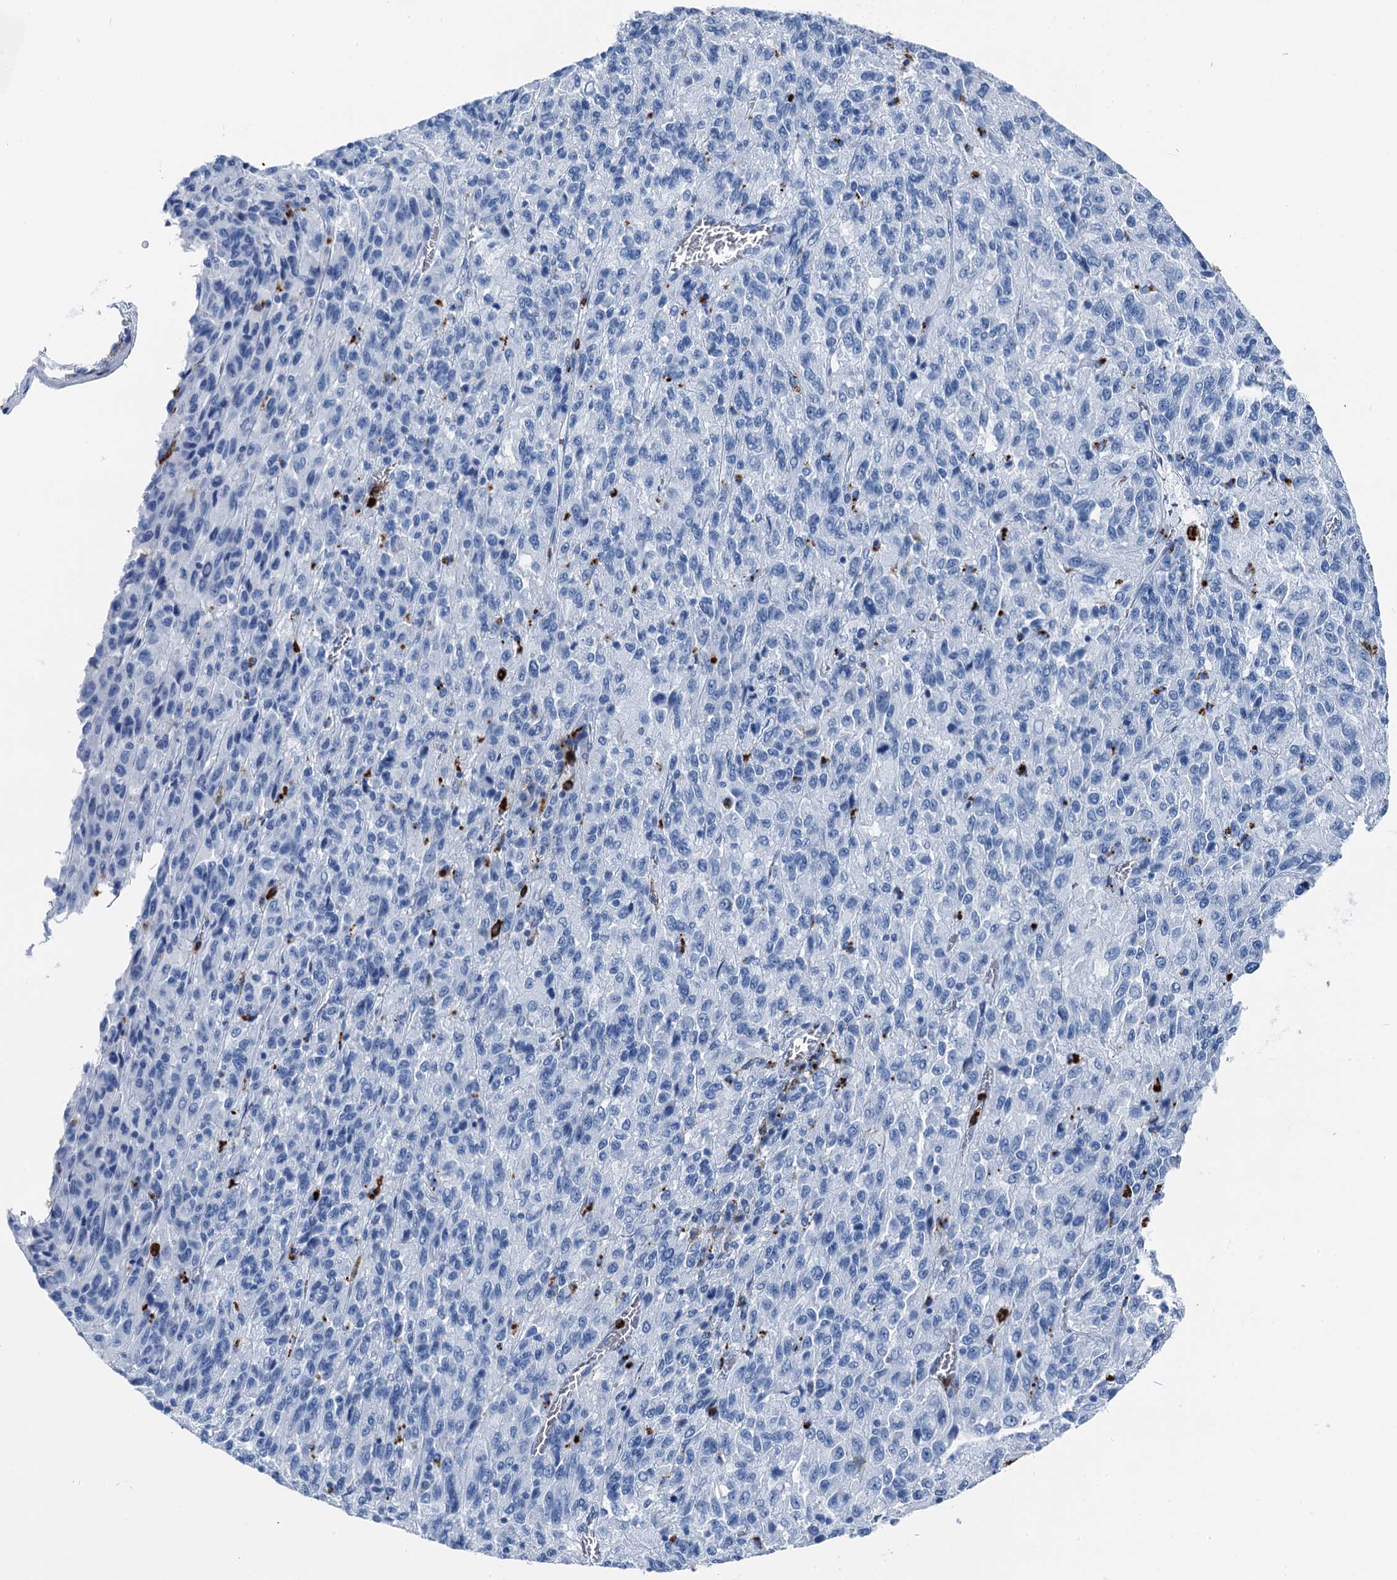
{"staining": {"intensity": "negative", "quantity": "none", "location": "none"}, "tissue": "melanoma", "cell_type": "Tumor cells", "image_type": "cancer", "snomed": [{"axis": "morphology", "description": "Malignant melanoma, Metastatic site"}, {"axis": "topography", "description": "Lung"}], "caption": "An immunohistochemistry photomicrograph of melanoma is shown. There is no staining in tumor cells of melanoma.", "gene": "PLAC8", "patient": {"sex": "male", "age": 64}}